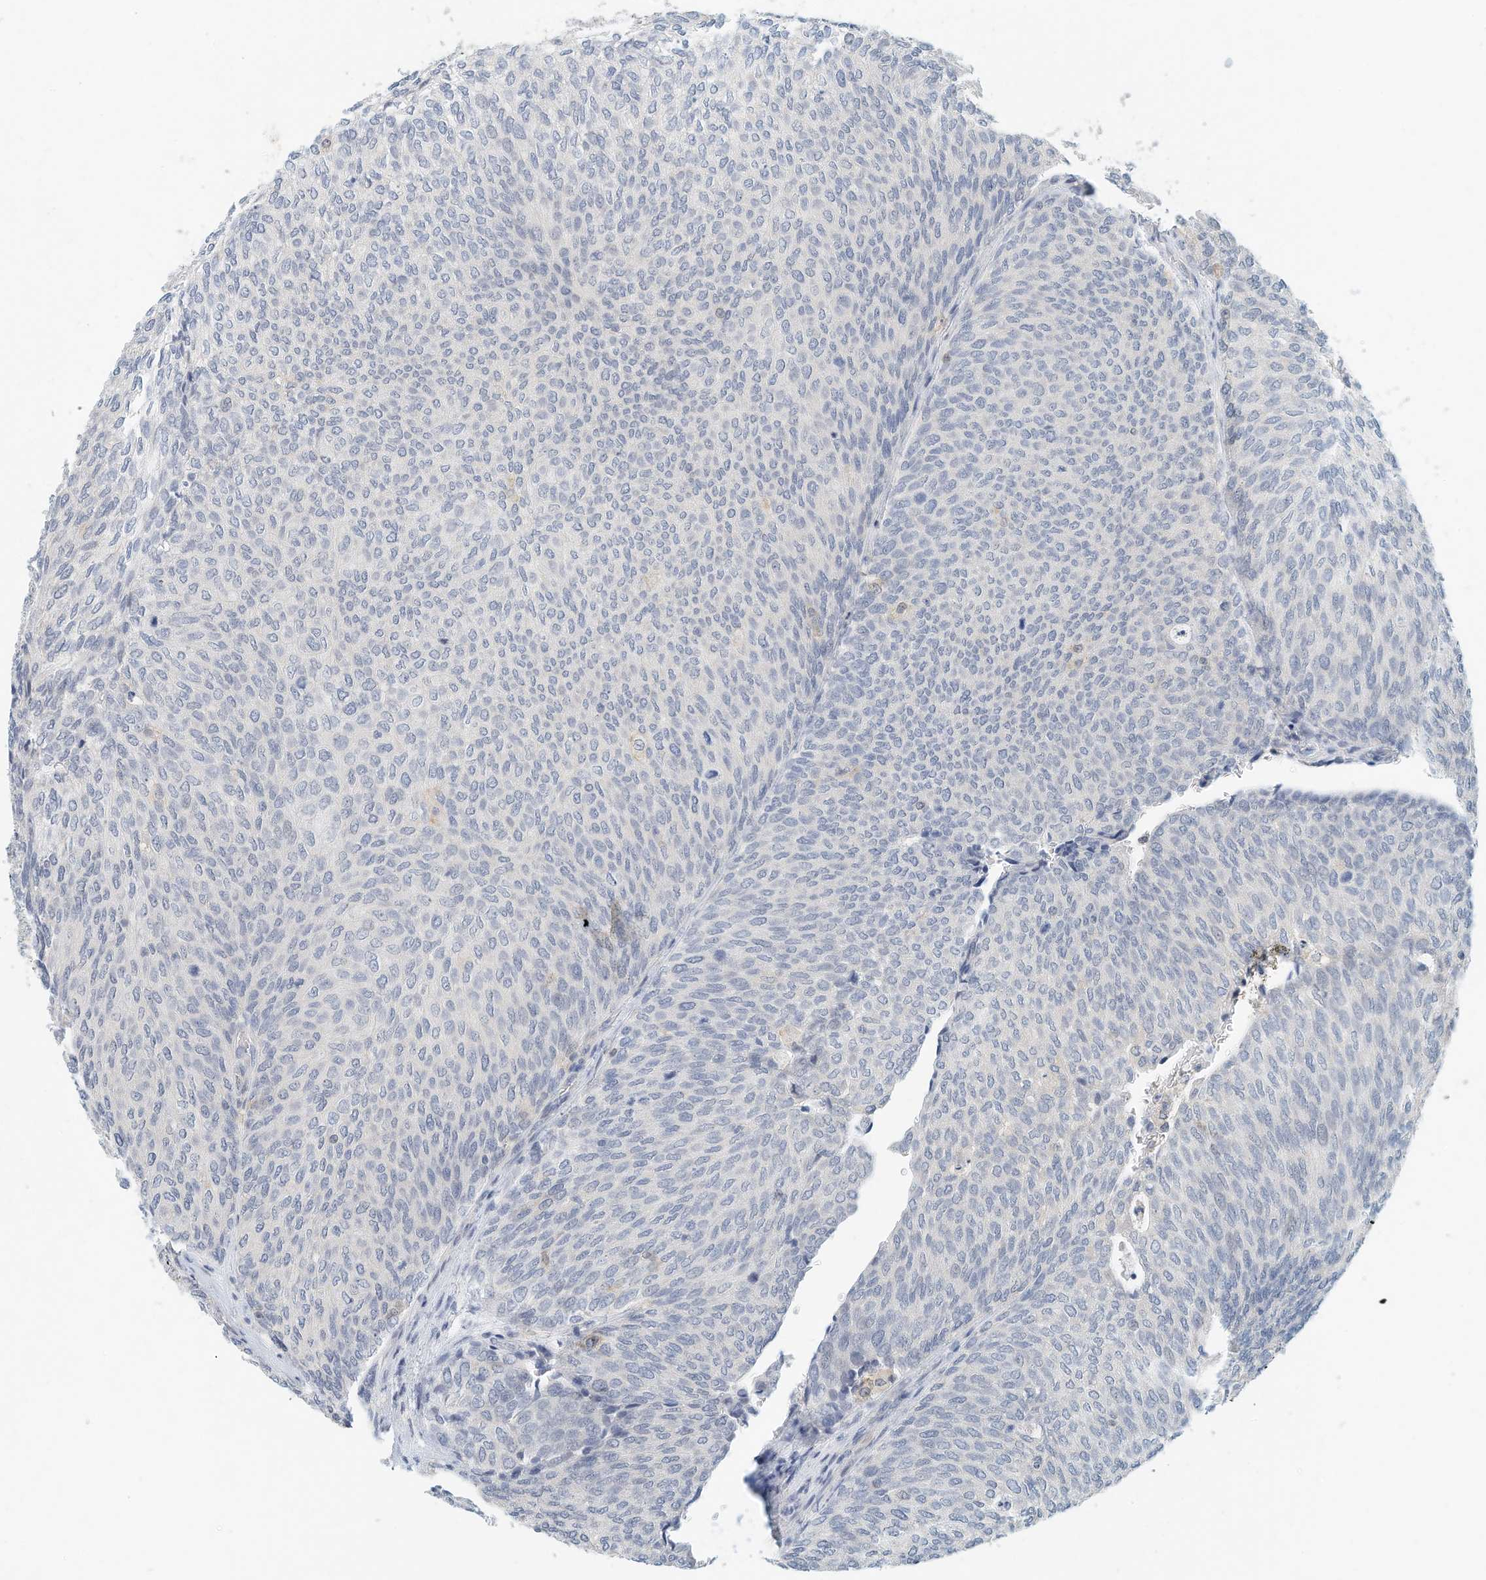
{"staining": {"intensity": "negative", "quantity": "none", "location": "none"}, "tissue": "urothelial cancer", "cell_type": "Tumor cells", "image_type": "cancer", "snomed": [{"axis": "morphology", "description": "Urothelial carcinoma, Low grade"}, {"axis": "topography", "description": "Urinary bladder"}], "caption": "DAB (3,3'-diaminobenzidine) immunohistochemical staining of urothelial cancer demonstrates no significant positivity in tumor cells. Nuclei are stained in blue.", "gene": "MICAL1", "patient": {"sex": "female", "age": 79}}